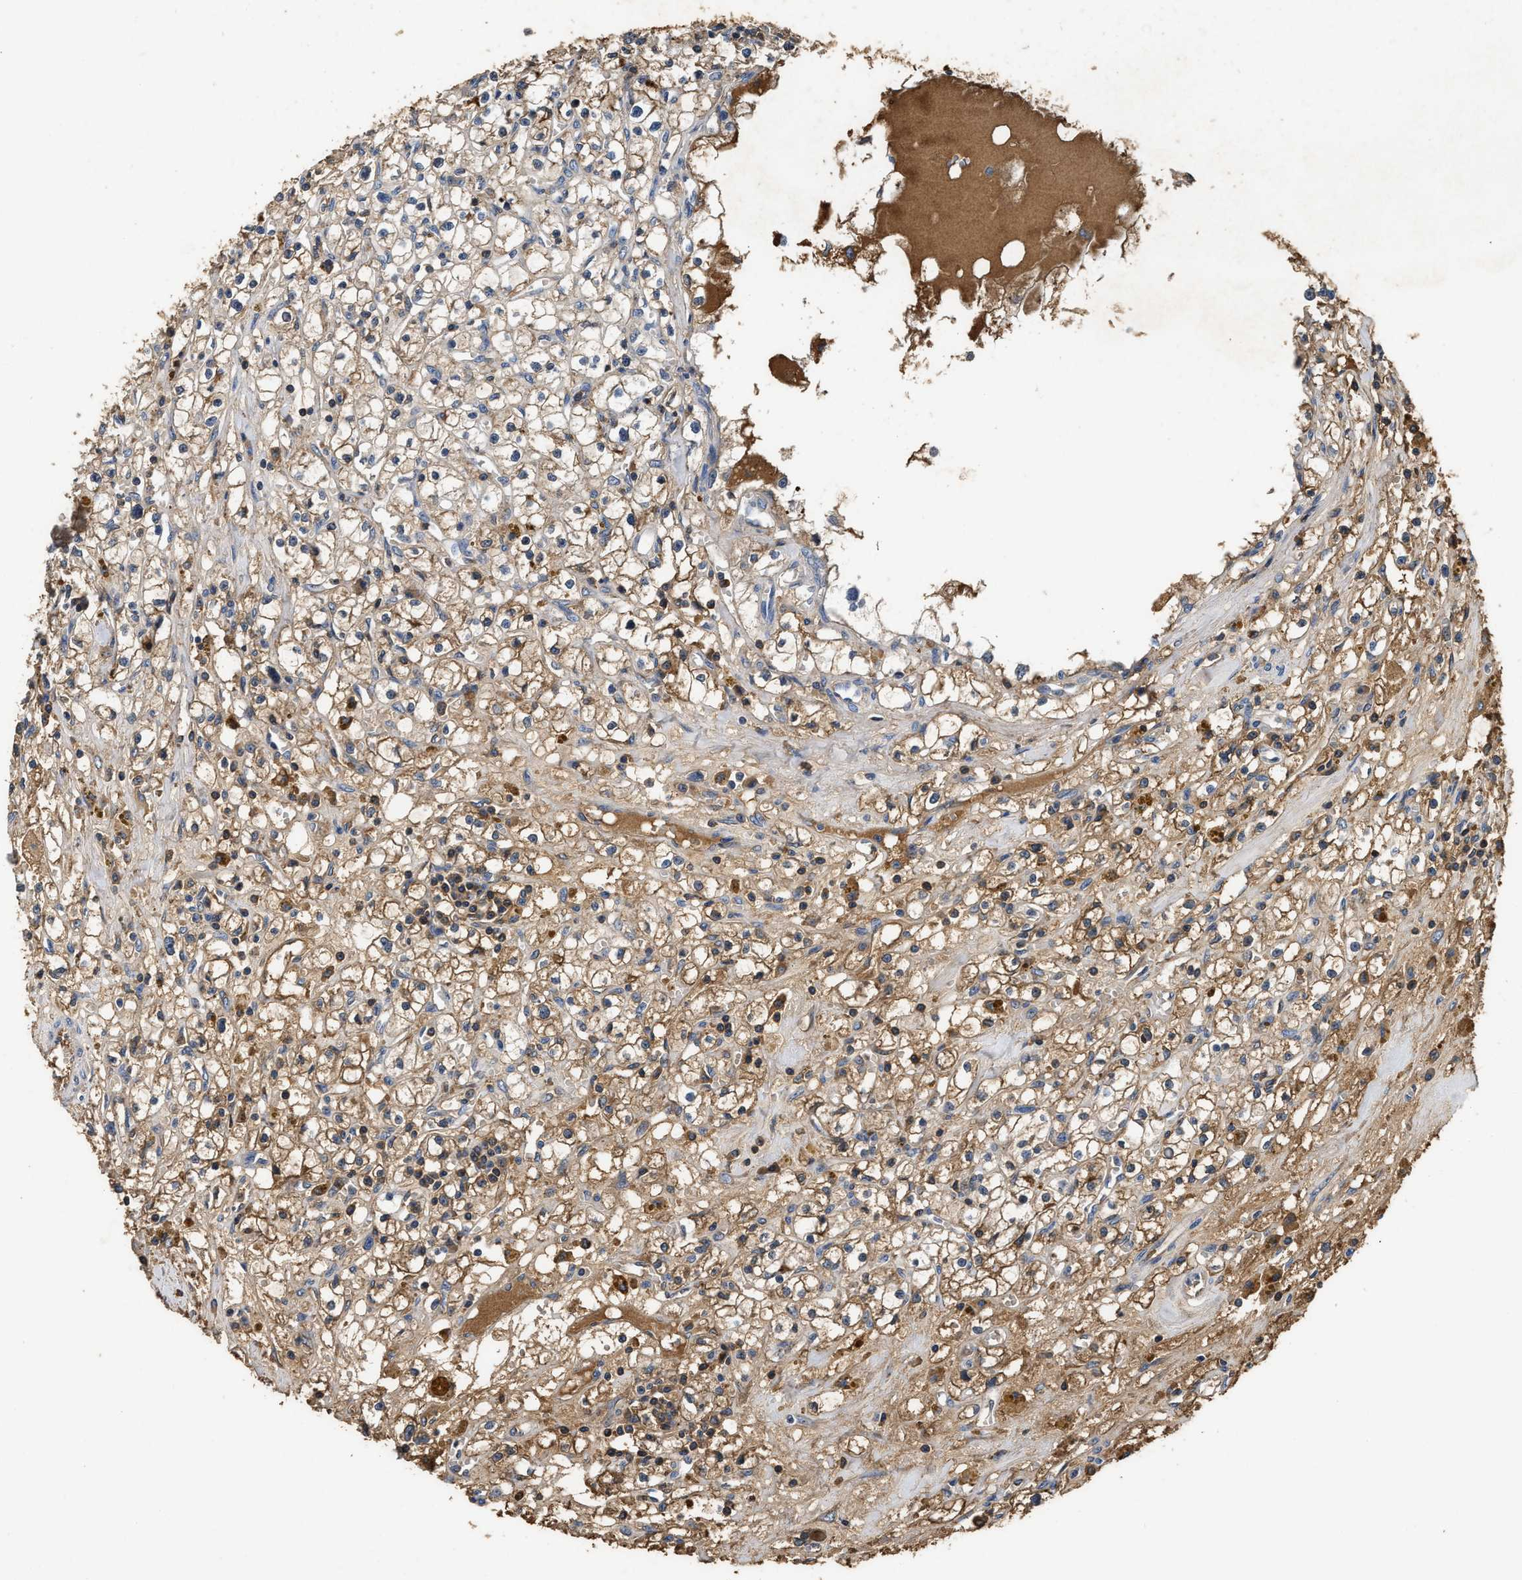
{"staining": {"intensity": "moderate", "quantity": ">75%", "location": "cytoplasmic/membranous"}, "tissue": "renal cancer", "cell_type": "Tumor cells", "image_type": "cancer", "snomed": [{"axis": "morphology", "description": "Adenocarcinoma, NOS"}, {"axis": "topography", "description": "Kidney"}], "caption": "Protein analysis of adenocarcinoma (renal) tissue demonstrates moderate cytoplasmic/membranous expression in about >75% of tumor cells. The protein is shown in brown color, while the nuclei are stained blue.", "gene": "C3", "patient": {"sex": "male", "age": 56}}